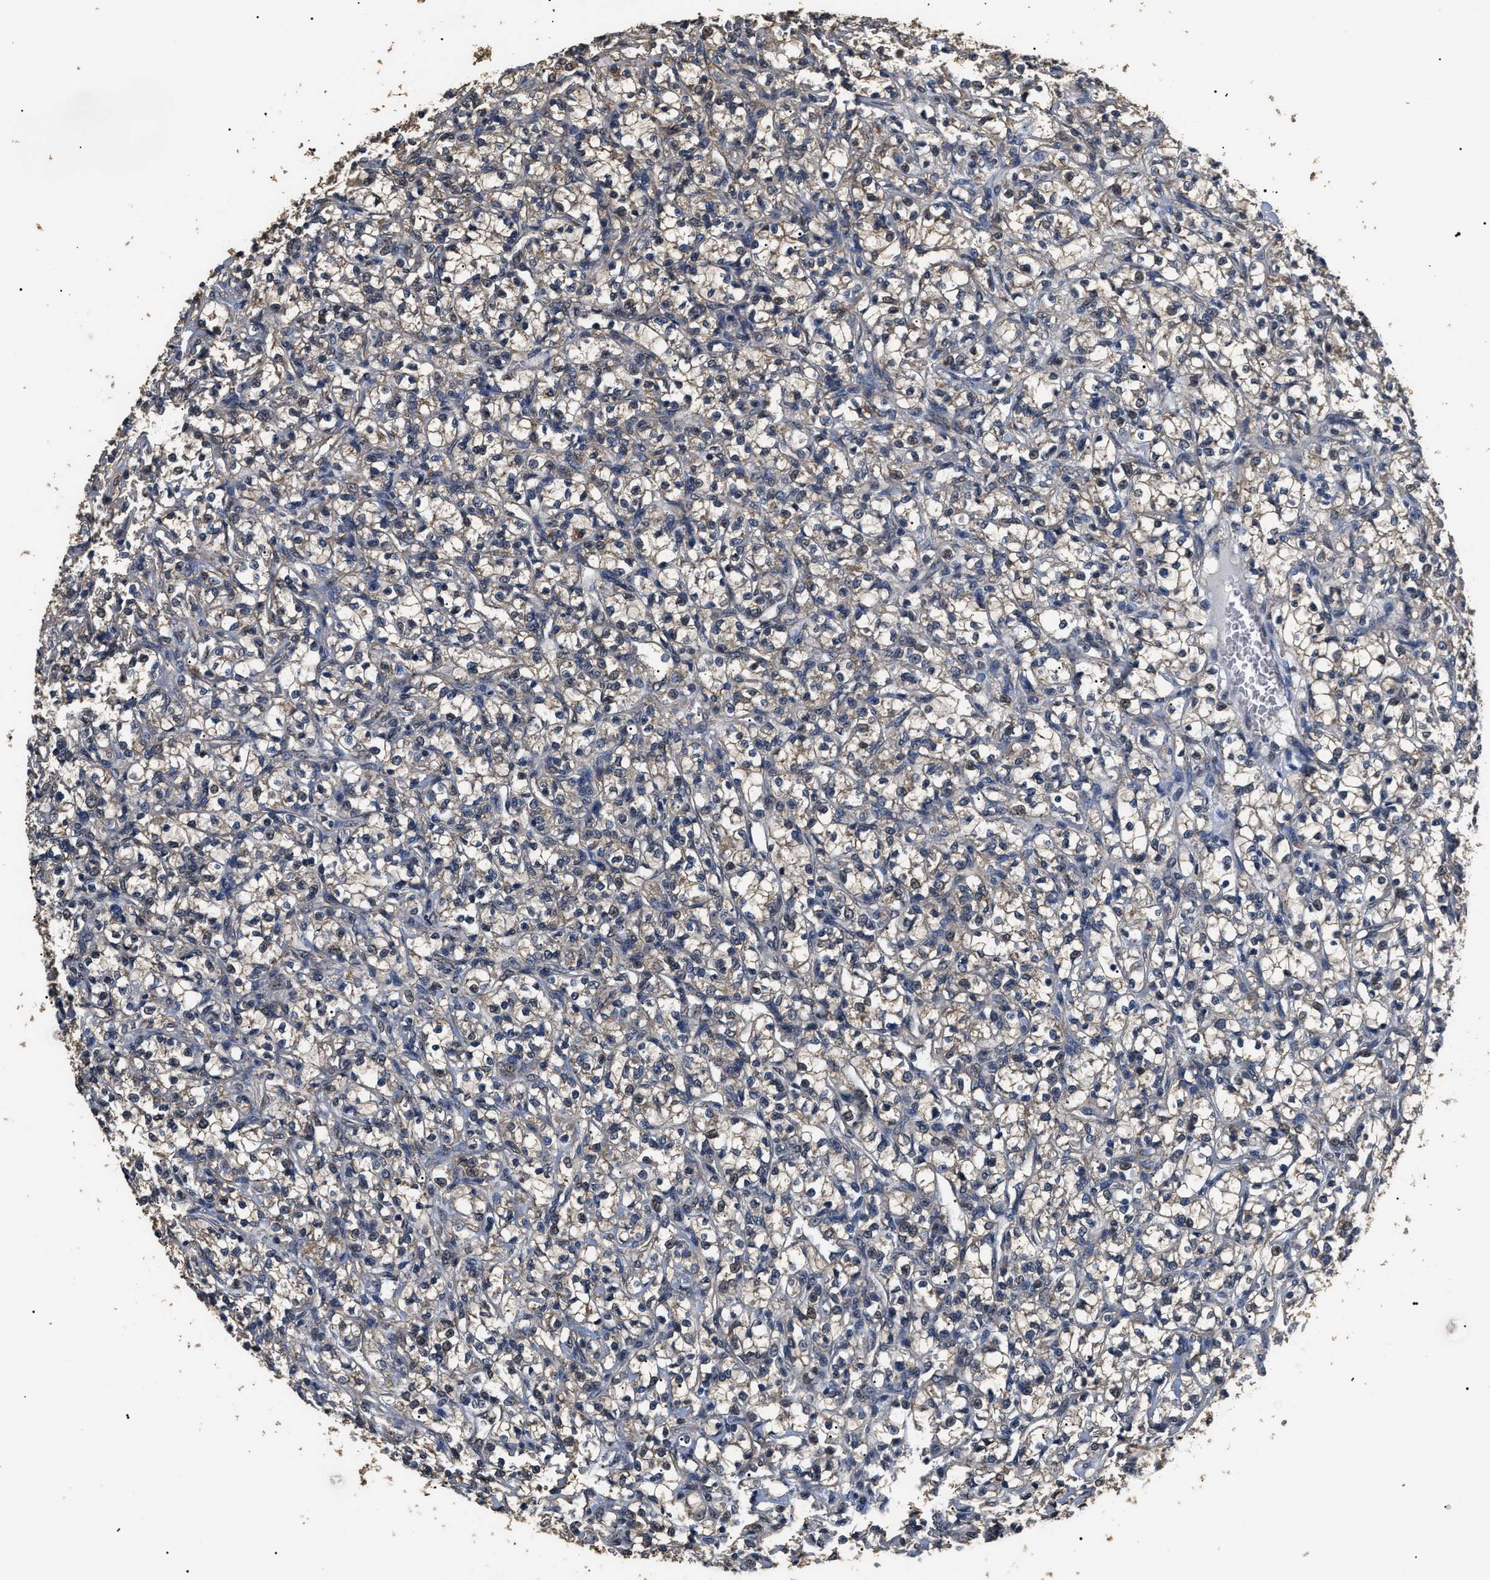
{"staining": {"intensity": "weak", "quantity": "<25%", "location": "nuclear"}, "tissue": "renal cancer", "cell_type": "Tumor cells", "image_type": "cancer", "snomed": [{"axis": "morphology", "description": "Adenocarcinoma, NOS"}, {"axis": "topography", "description": "Kidney"}], "caption": "The histopathology image demonstrates no significant positivity in tumor cells of renal adenocarcinoma.", "gene": "PSMD8", "patient": {"sex": "female", "age": 69}}